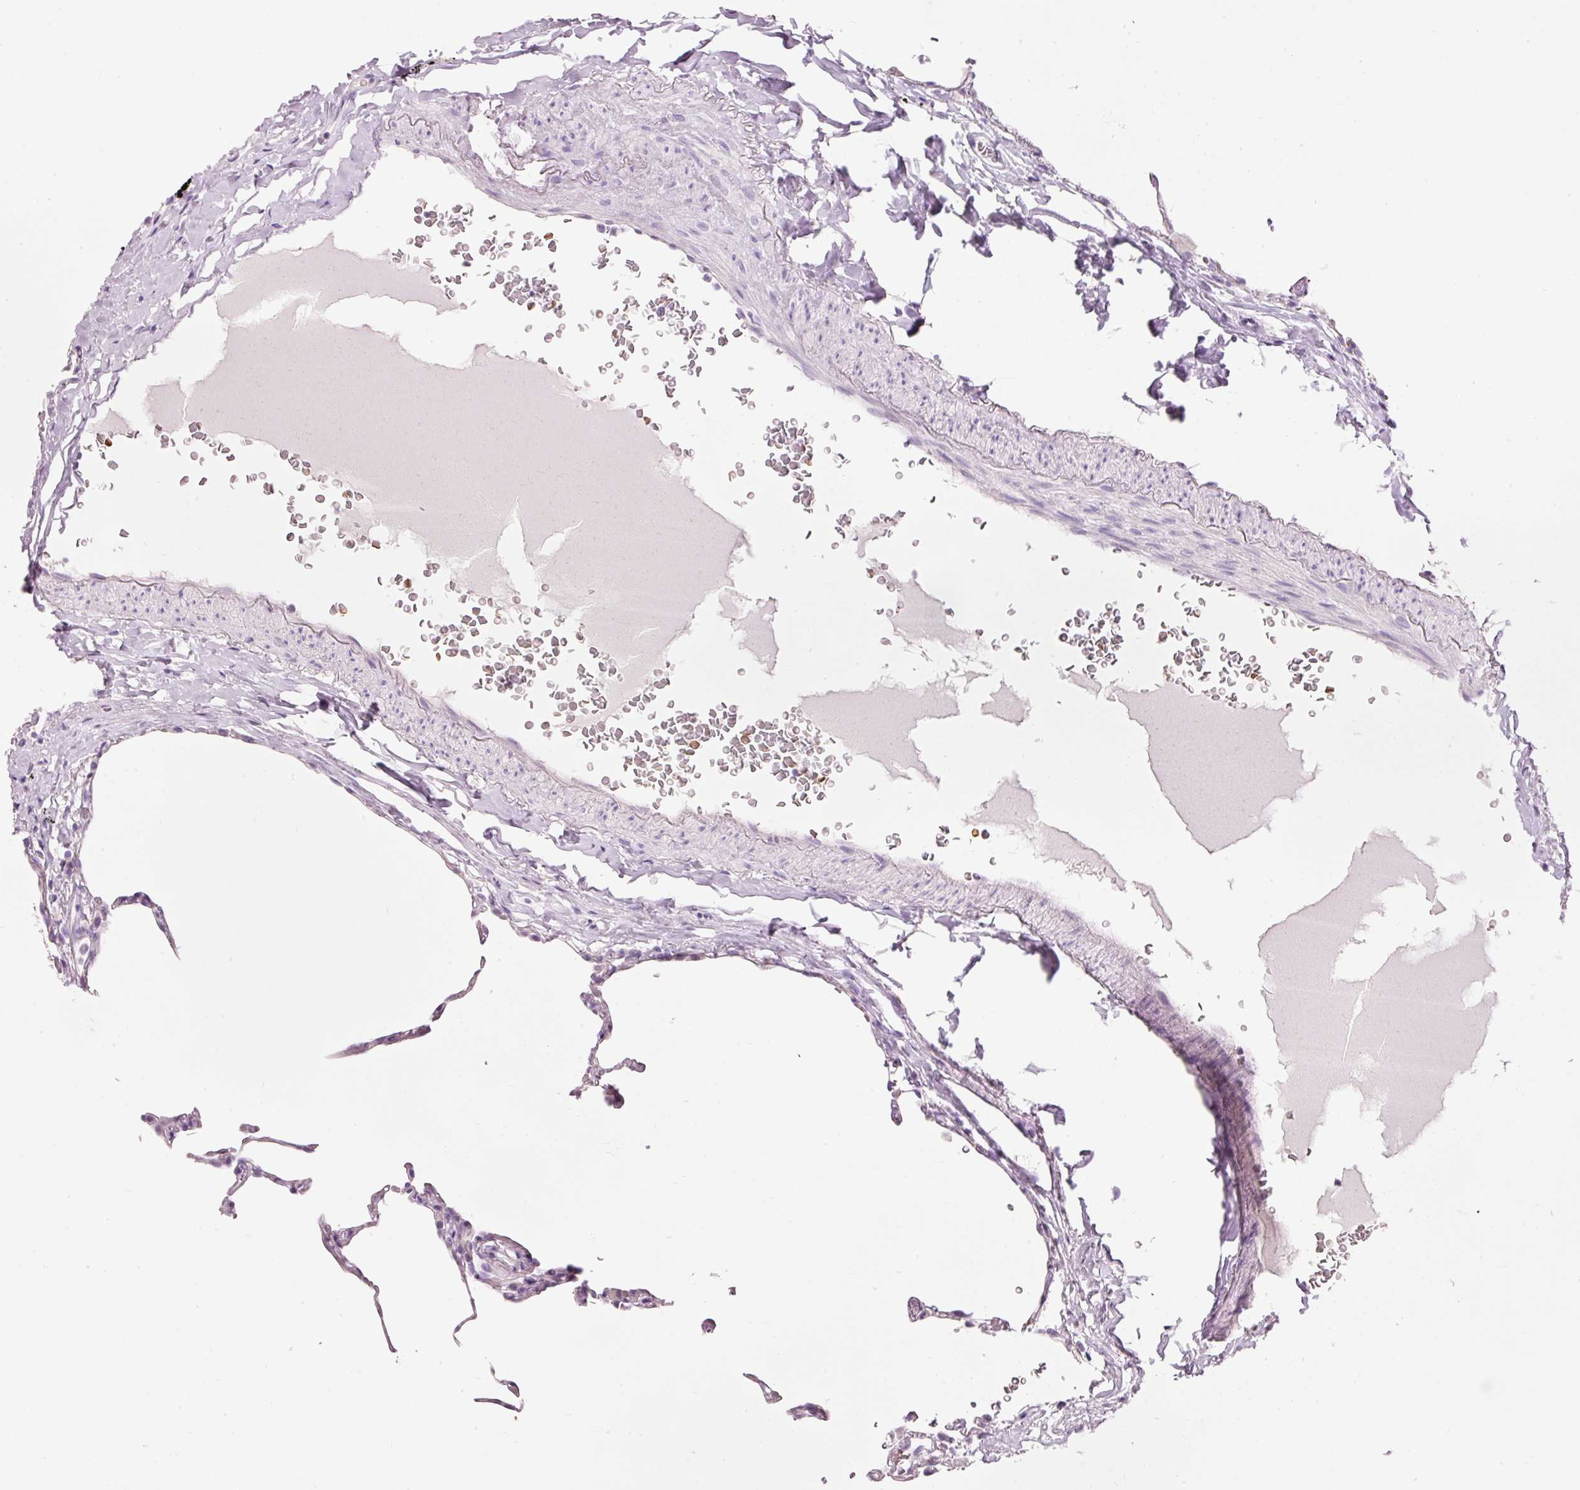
{"staining": {"intensity": "negative", "quantity": "none", "location": "none"}, "tissue": "lung", "cell_type": "Alveolar cells", "image_type": "normal", "snomed": [{"axis": "morphology", "description": "Normal tissue, NOS"}, {"axis": "topography", "description": "Lung"}], "caption": "The micrograph demonstrates no significant positivity in alveolar cells of lung.", "gene": "DHRS11", "patient": {"sex": "female", "age": 57}}